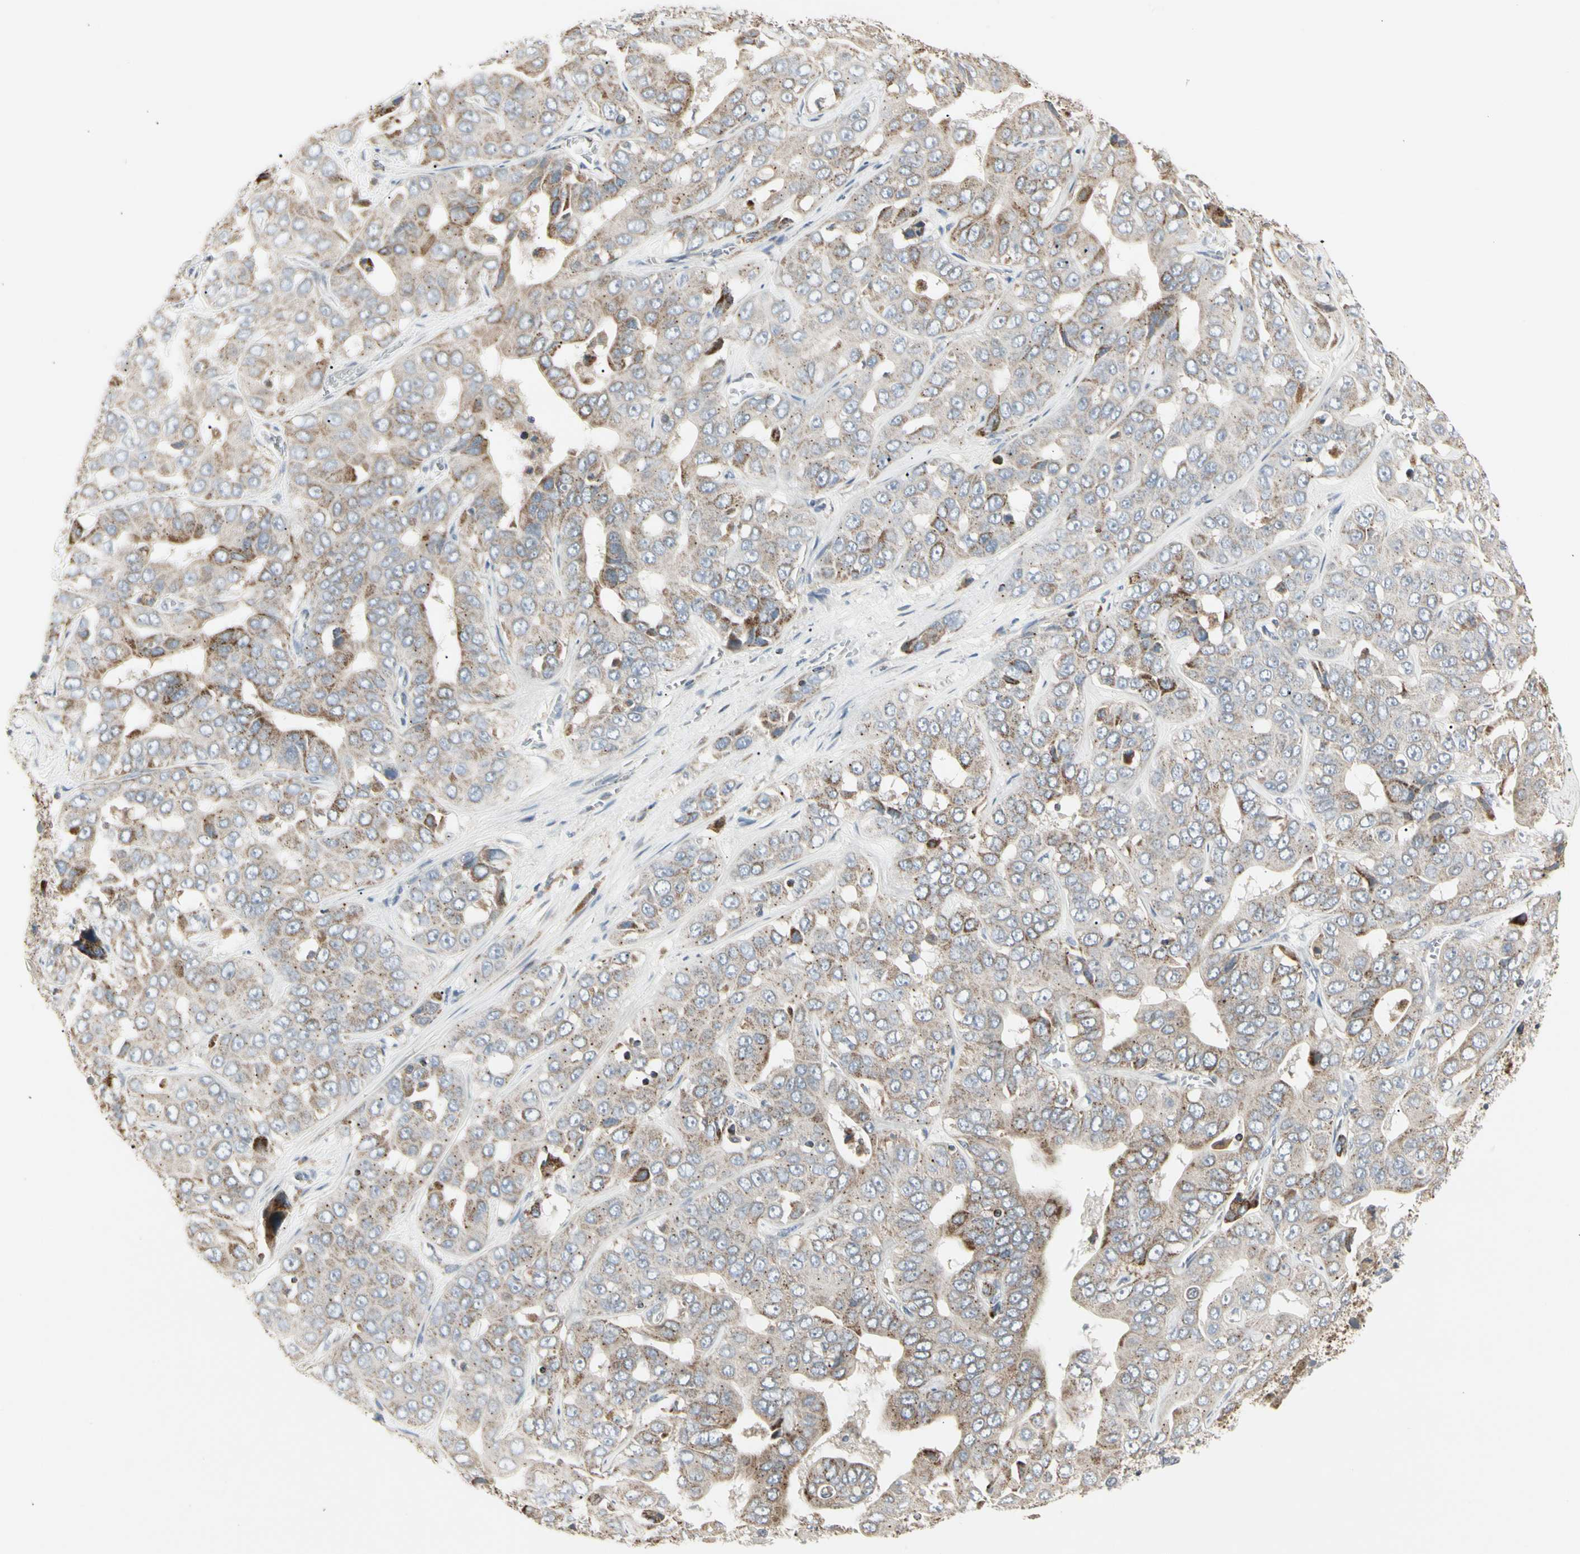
{"staining": {"intensity": "moderate", "quantity": "25%-75%", "location": "cytoplasmic/membranous"}, "tissue": "liver cancer", "cell_type": "Tumor cells", "image_type": "cancer", "snomed": [{"axis": "morphology", "description": "Cholangiocarcinoma"}, {"axis": "topography", "description": "Liver"}], "caption": "An immunohistochemistry histopathology image of neoplastic tissue is shown. Protein staining in brown shows moderate cytoplasmic/membranous positivity in liver cancer (cholangiocarcinoma) within tumor cells. (Brightfield microscopy of DAB IHC at high magnification).", "gene": "TMEM176A", "patient": {"sex": "female", "age": 52}}